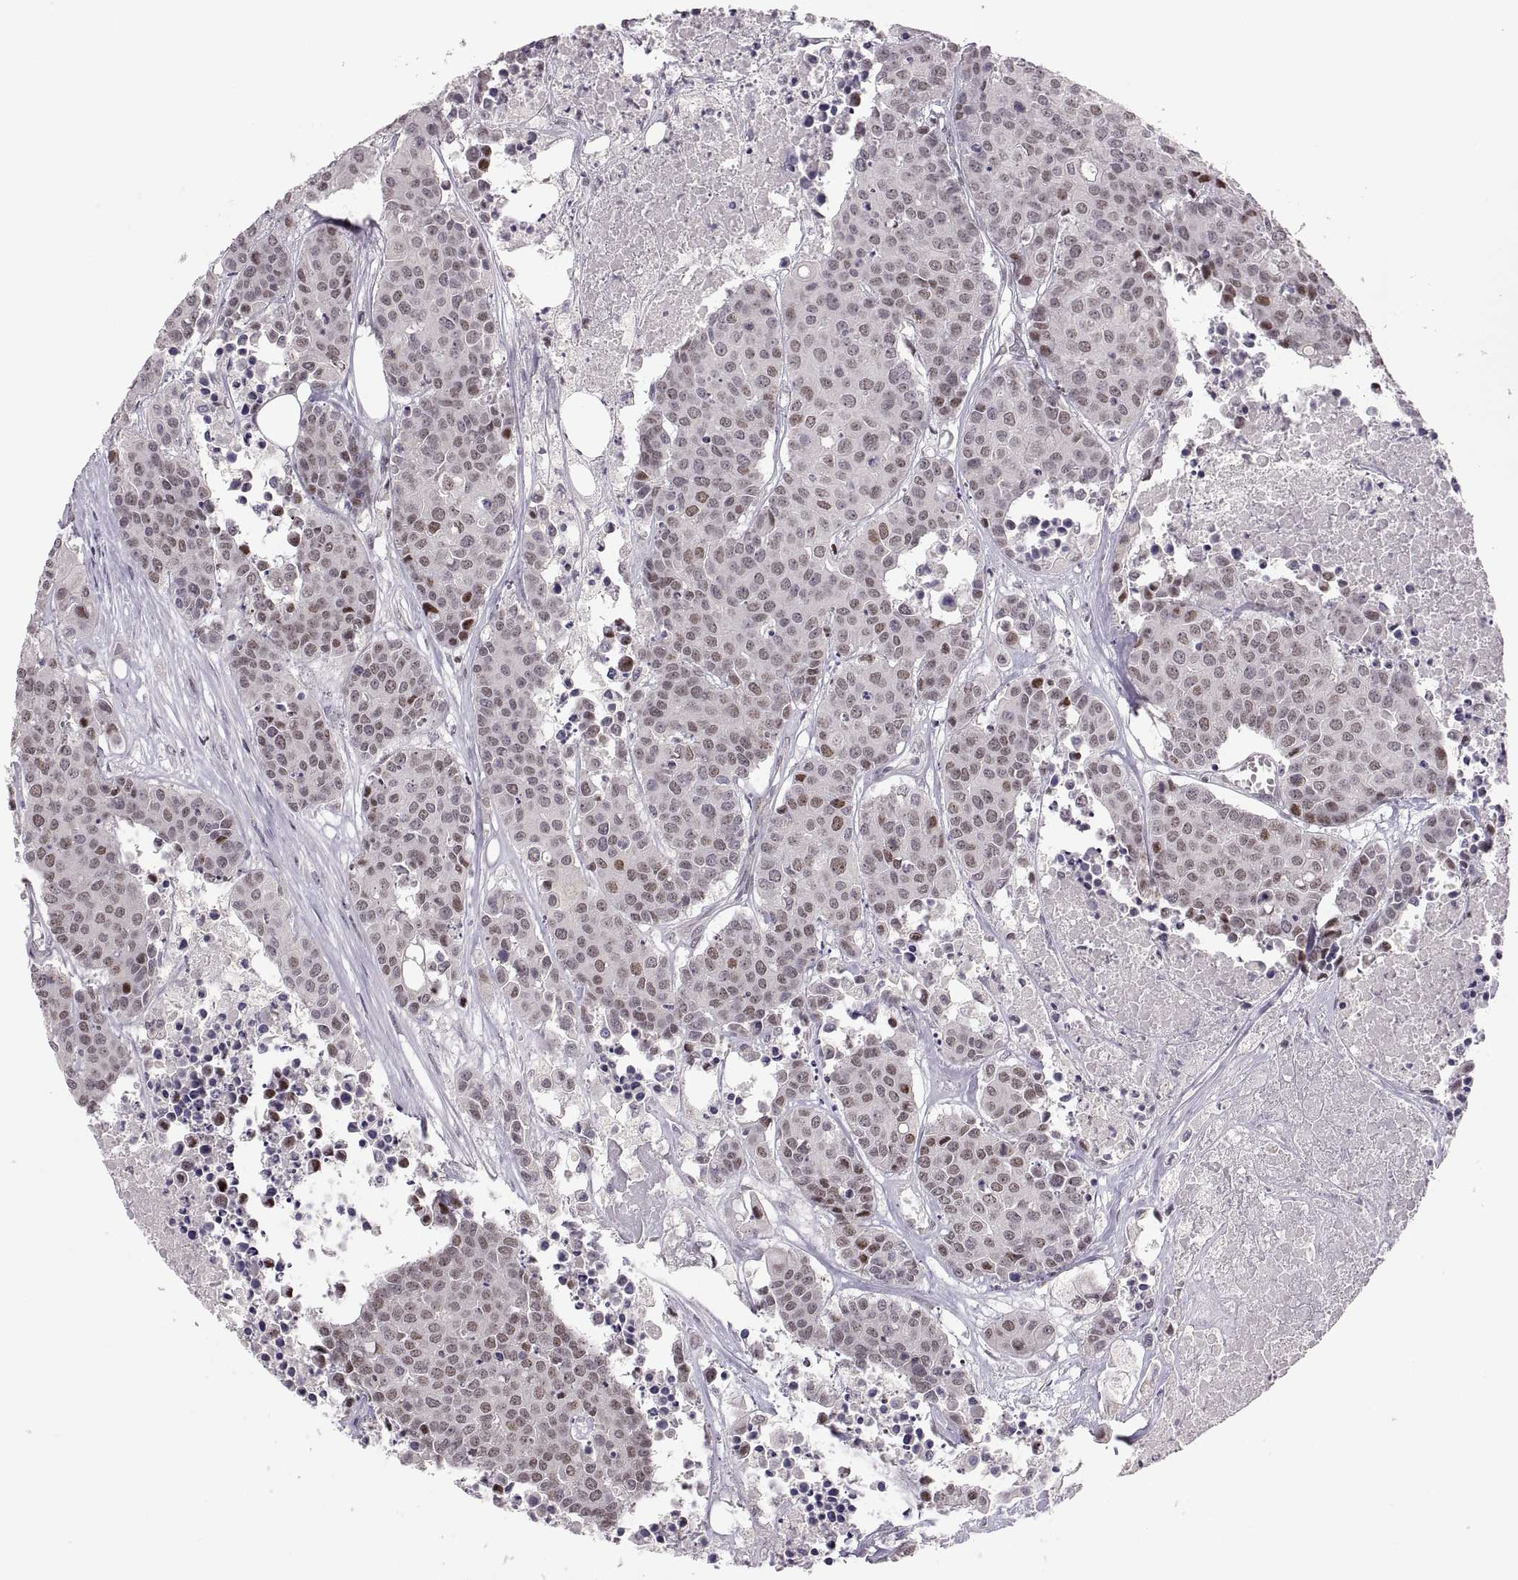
{"staining": {"intensity": "strong", "quantity": "<25%", "location": "nuclear"}, "tissue": "carcinoid", "cell_type": "Tumor cells", "image_type": "cancer", "snomed": [{"axis": "morphology", "description": "Carcinoid, malignant, NOS"}, {"axis": "topography", "description": "Colon"}], "caption": "Strong nuclear expression for a protein is identified in approximately <25% of tumor cells of carcinoid using IHC.", "gene": "SNAI1", "patient": {"sex": "male", "age": 81}}